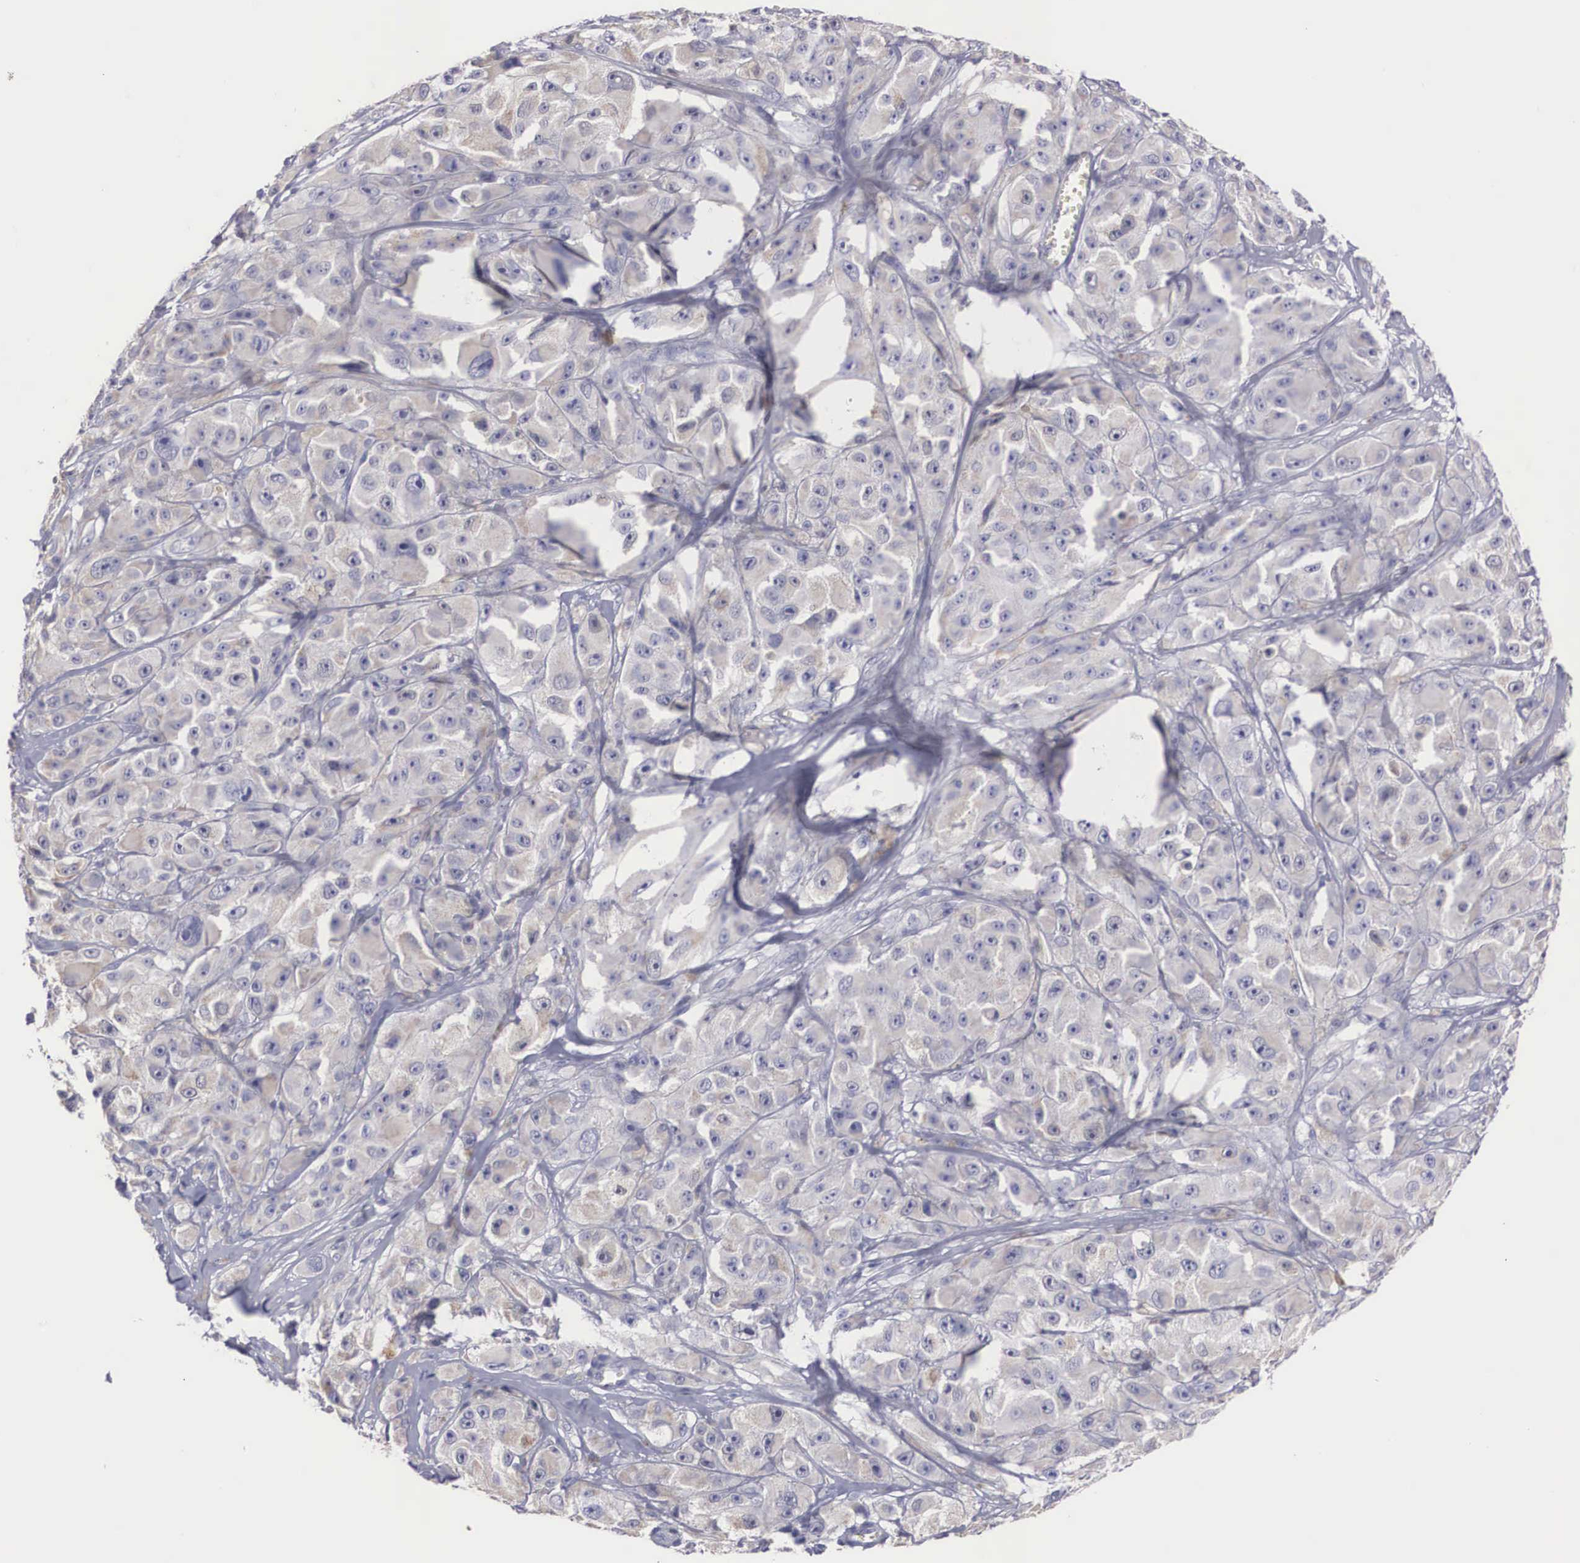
{"staining": {"intensity": "negative", "quantity": "none", "location": "none"}, "tissue": "melanoma", "cell_type": "Tumor cells", "image_type": "cancer", "snomed": [{"axis": "morphology", "description": "Malignant melanoma, NOS"}, {"axis": "topography", "description": "Skin"}], "caption": "Immunohistochemistry (IHC) of melanoma shows no positivity in tumor cells.", "gene": "REPS2", "patient": {"sex": "male", "age": 56}}